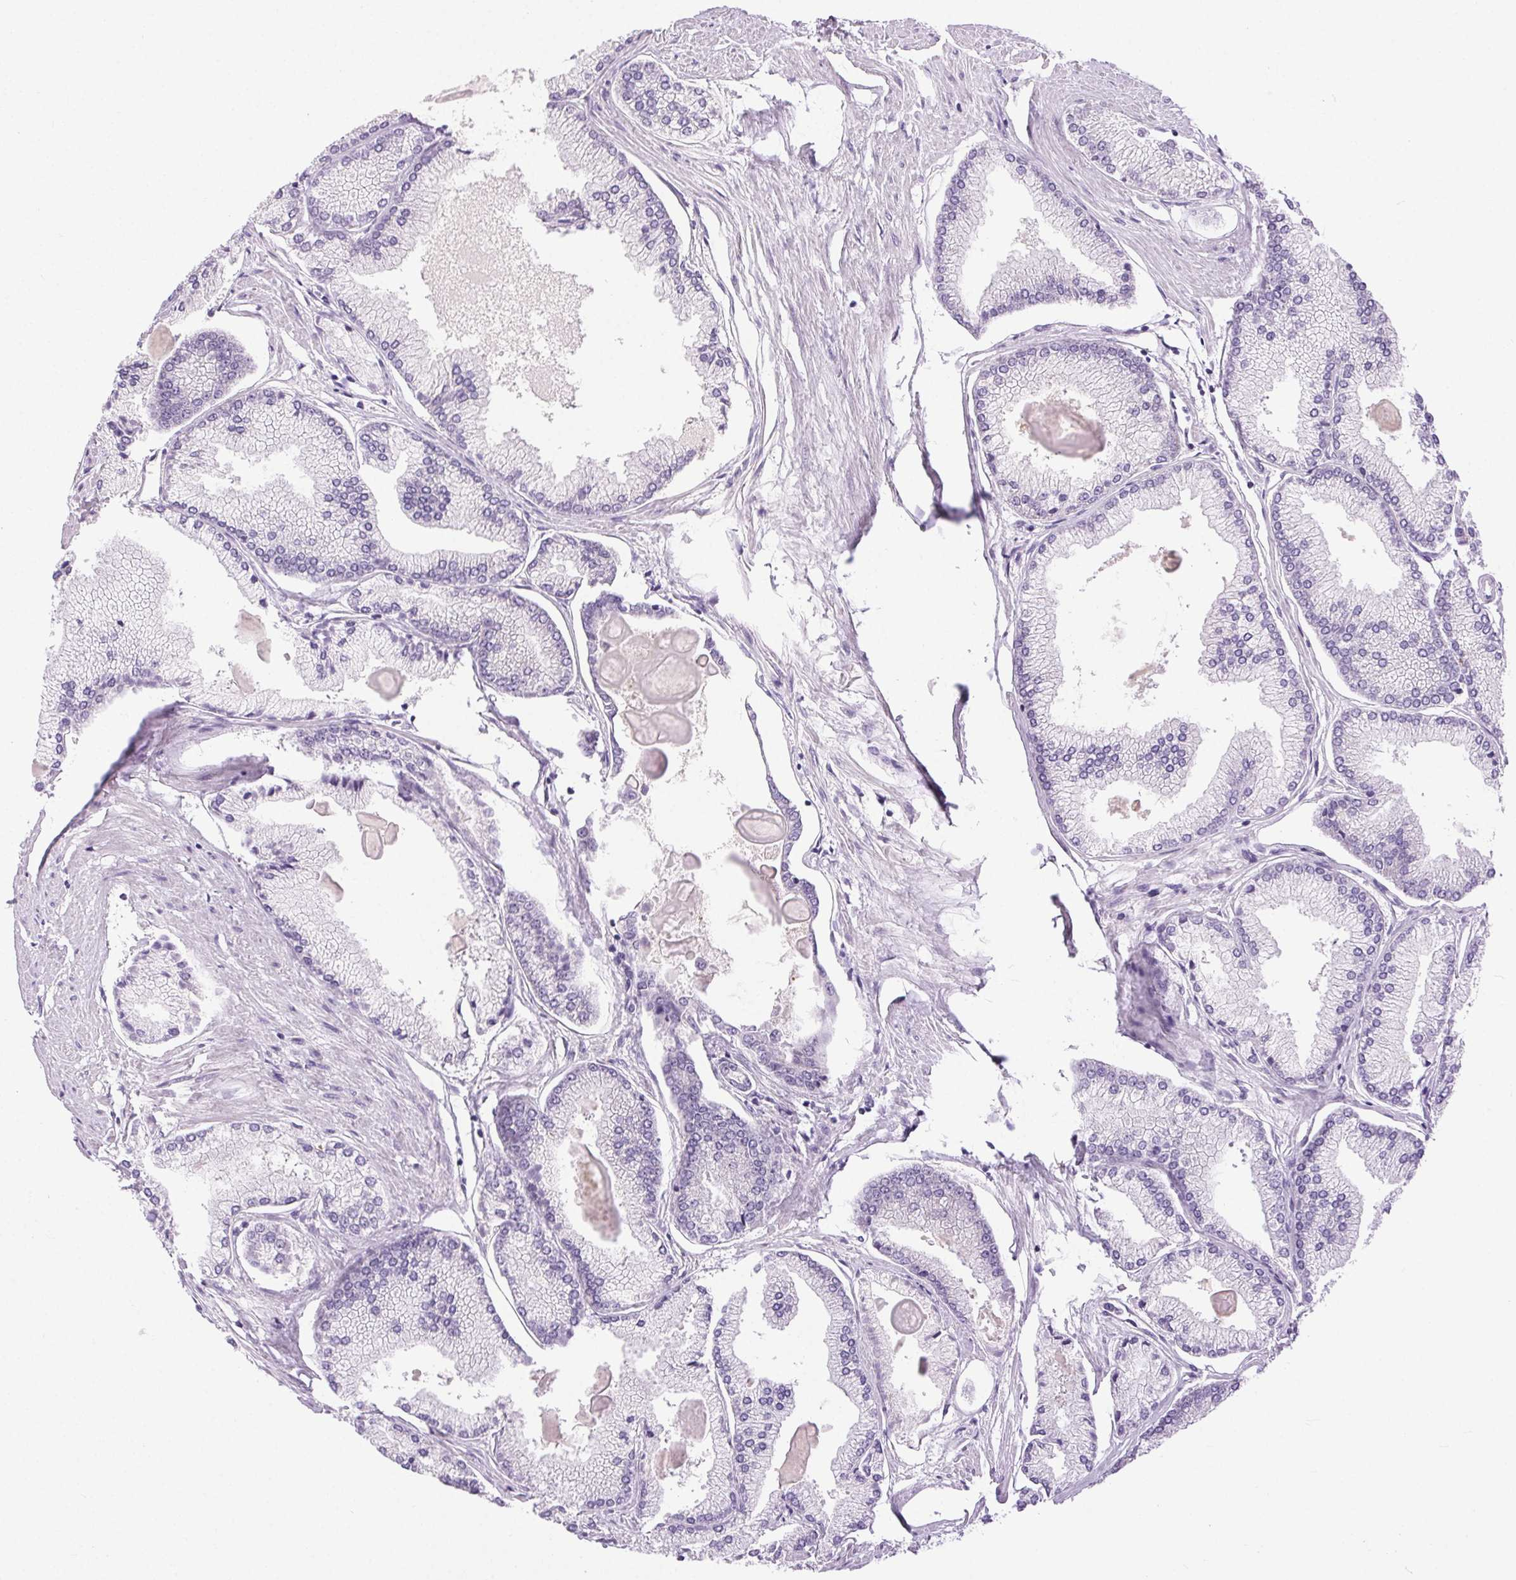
{"staining": {"intensity": "negative", "quantity": "none", "location": "none"}, "tissue": "prostate cancer", "cell_type": "Tumor cells", "image_type": "cancer", "snomed": [{"axis": "morphology", "description": "Adenocarcinoma, High grade"}, {"axis": "topography", "description": "Prostate"}], "caption": "This is an immunohistochemistry (IHC) micrograph of prostate cancer (high-grade adenocarcinoma). There is no staining in tumor cells.", "gene": "SYT11", "patient": {"sex": "male", "age": 68}}